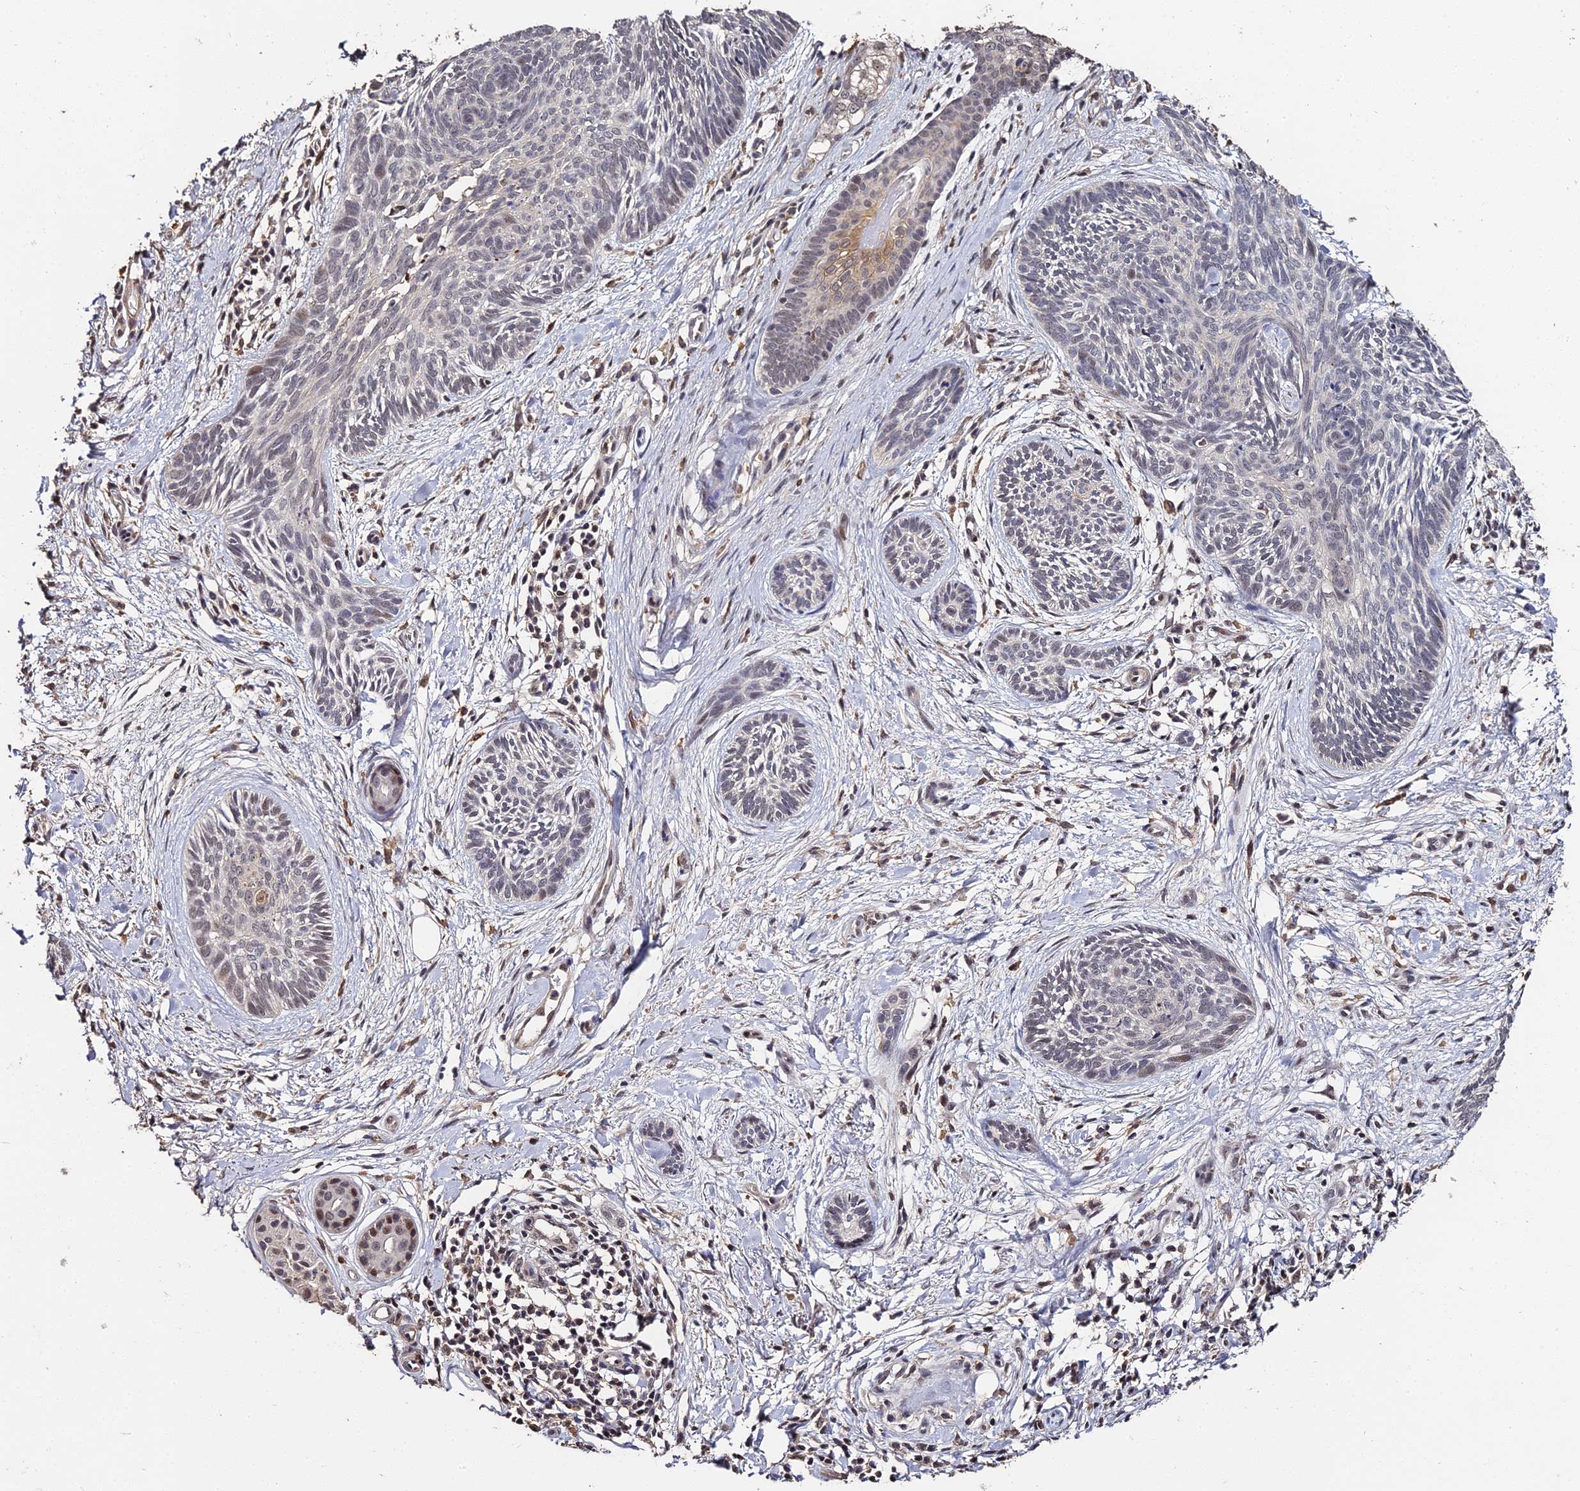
{"staining": {"intensity": "weak", "quantity": "25%-75%", "location": "nuclear"}, "tissue": "skin cancer", "cell_type": "Tumor cells", "image_type": "cancer", "snomed": [{"axis": "morphology", "description": "Basal cell carcinoma"}, {"axis": "topography", "description": "Skin"}], "caption": "Skin cancer (basal cell carcinoma) stained with a brown dye reveals weak nuclear positive staining in approximately 25%-75% of tumor cells.", "gene": "LSM5", "patient": {"sex": "female", "age": 81}}